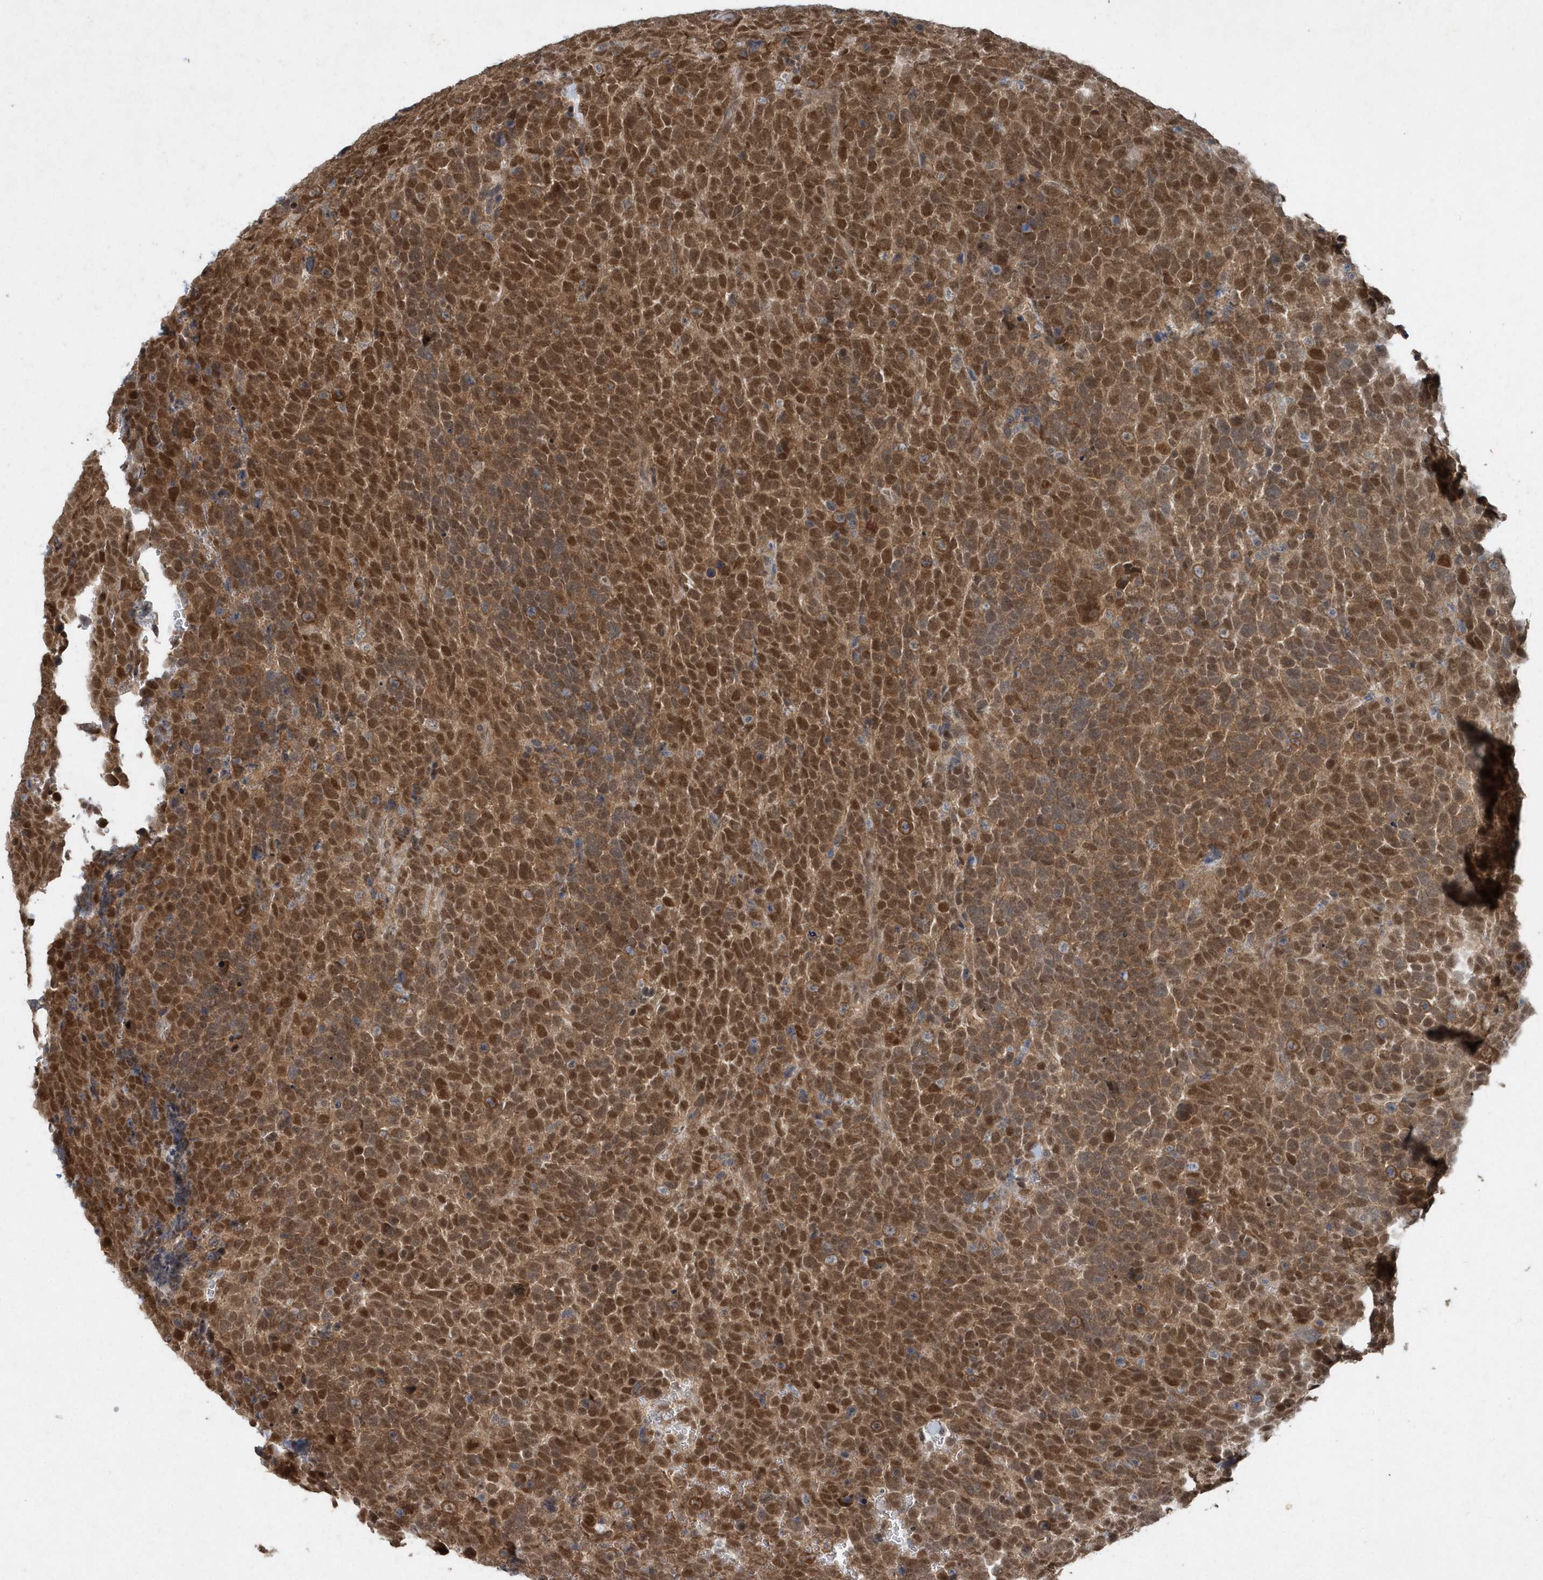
{"staining": {"intensity": "moderate", "quantity": ">75%", "location": "cytoplasmic/membranous,nuclear"}, "tissue": "urothelial cancer", "cell_type": "Tumor cells", "image_type": "cancer", "snomed": [{"axis": "morphology", "description": "Urothelial carcinoma, High grade"}, {"axis": "topography", "description": "Urinary bladder"}], "caption": "Urothelial carcinoma (high-grade) stained with a brown dye reveals moderate cytoplasmic/membranous and nuclear positive expression in approximately >75% of tumor cells.", "gene": "QTRT2", "patient": {"sex": "female", "age": 82}}